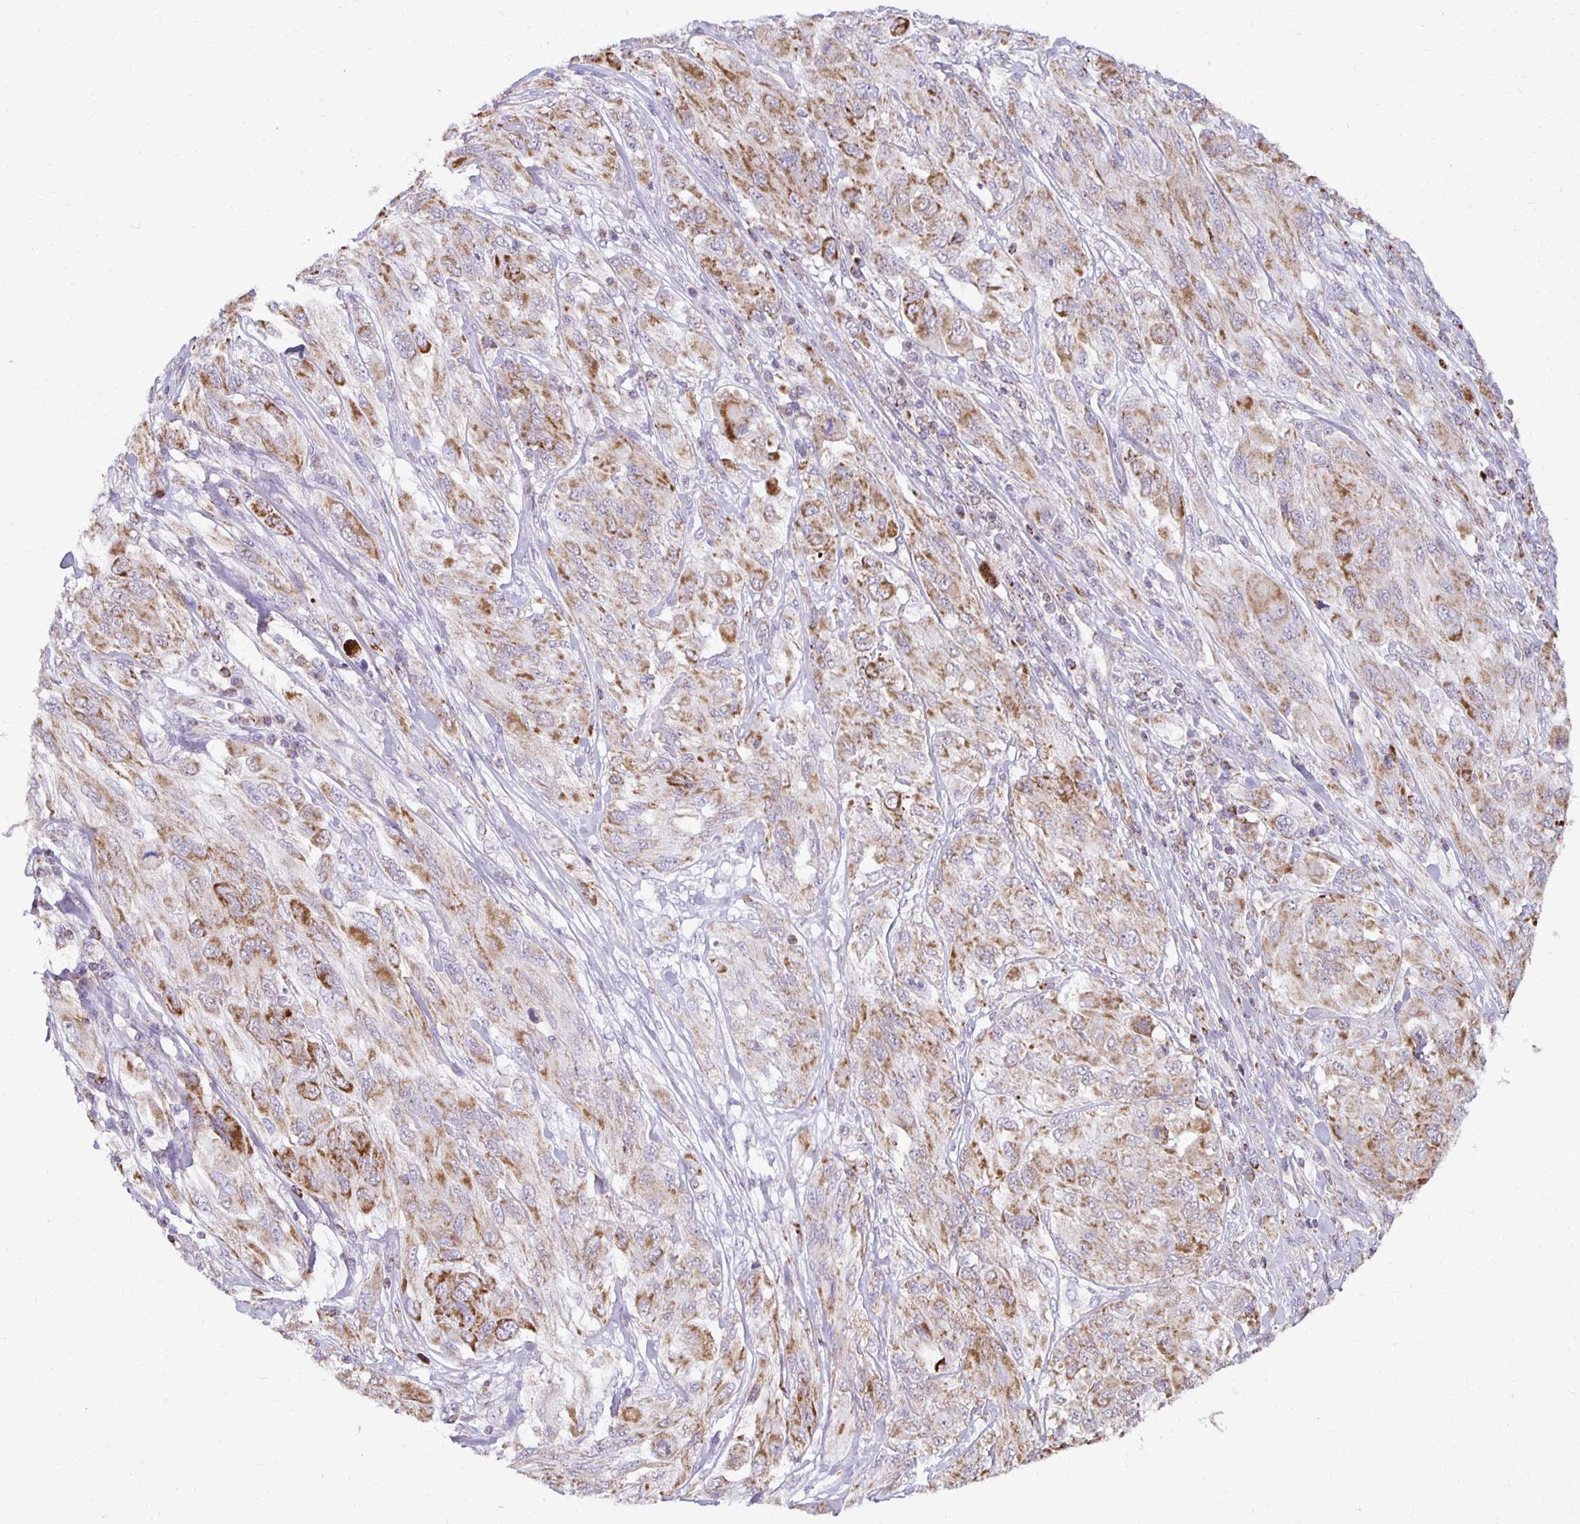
{"staining": {"intensity": "moderate", "quantity": "25%-75%", "location": "cytoplasmic/membranous"}, "tissue": "melanoma", "cell_type": "Tumor cells", "image_type": "cancer", "snomed": [{"axis": "morphology", "description": "Malignant melanoma, NOS"}, {"axis": "topography", "description": "Skin"}], "caption": "Immunohistochemistry micrograph of melanoma stained for a protein (brown), which displays medium levels of moderate cytoplasmic/membranous expression in about 25%-75% of tumor cells.", "gene": "IER3", "patient": {"sex": "female", "age": 91}}